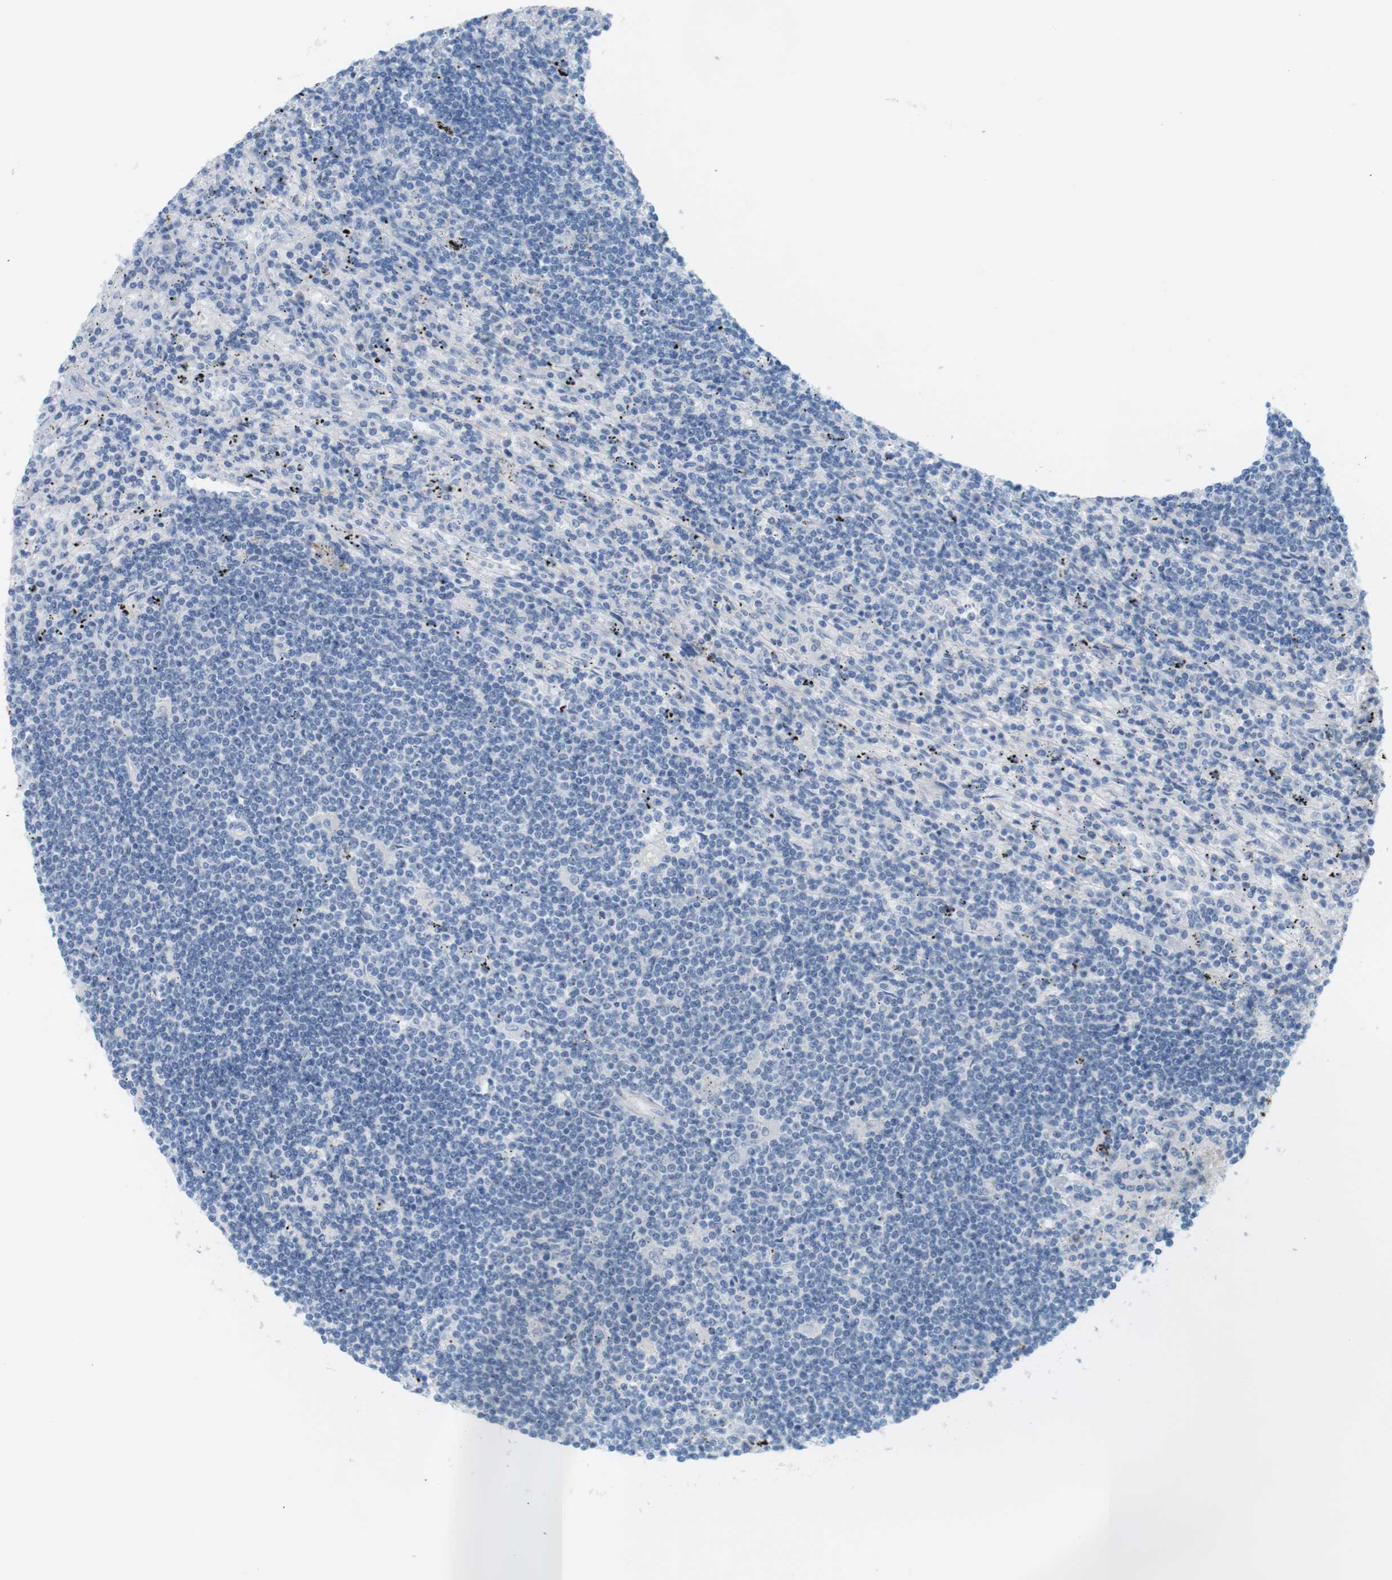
{"staining": {"intensity": "negative", "quantity": "none", "location": "none"}, "tissue": "lymphoma", "cell_type": "Tumor cells", "image_type": "cancer", "snomed": [{"axis": "morphology", "description": "Malignant lymphoma, non-Hodgkin's type, Low grade"}, {"axis": "topography", "description": "Spleen"}], "caption": "DAB immunohistochemical staining of lymphoma demonstrates no significant positivity in tumor cells.", "gene": "MYH9", "patient": {"sex": "male", "age": 76}}